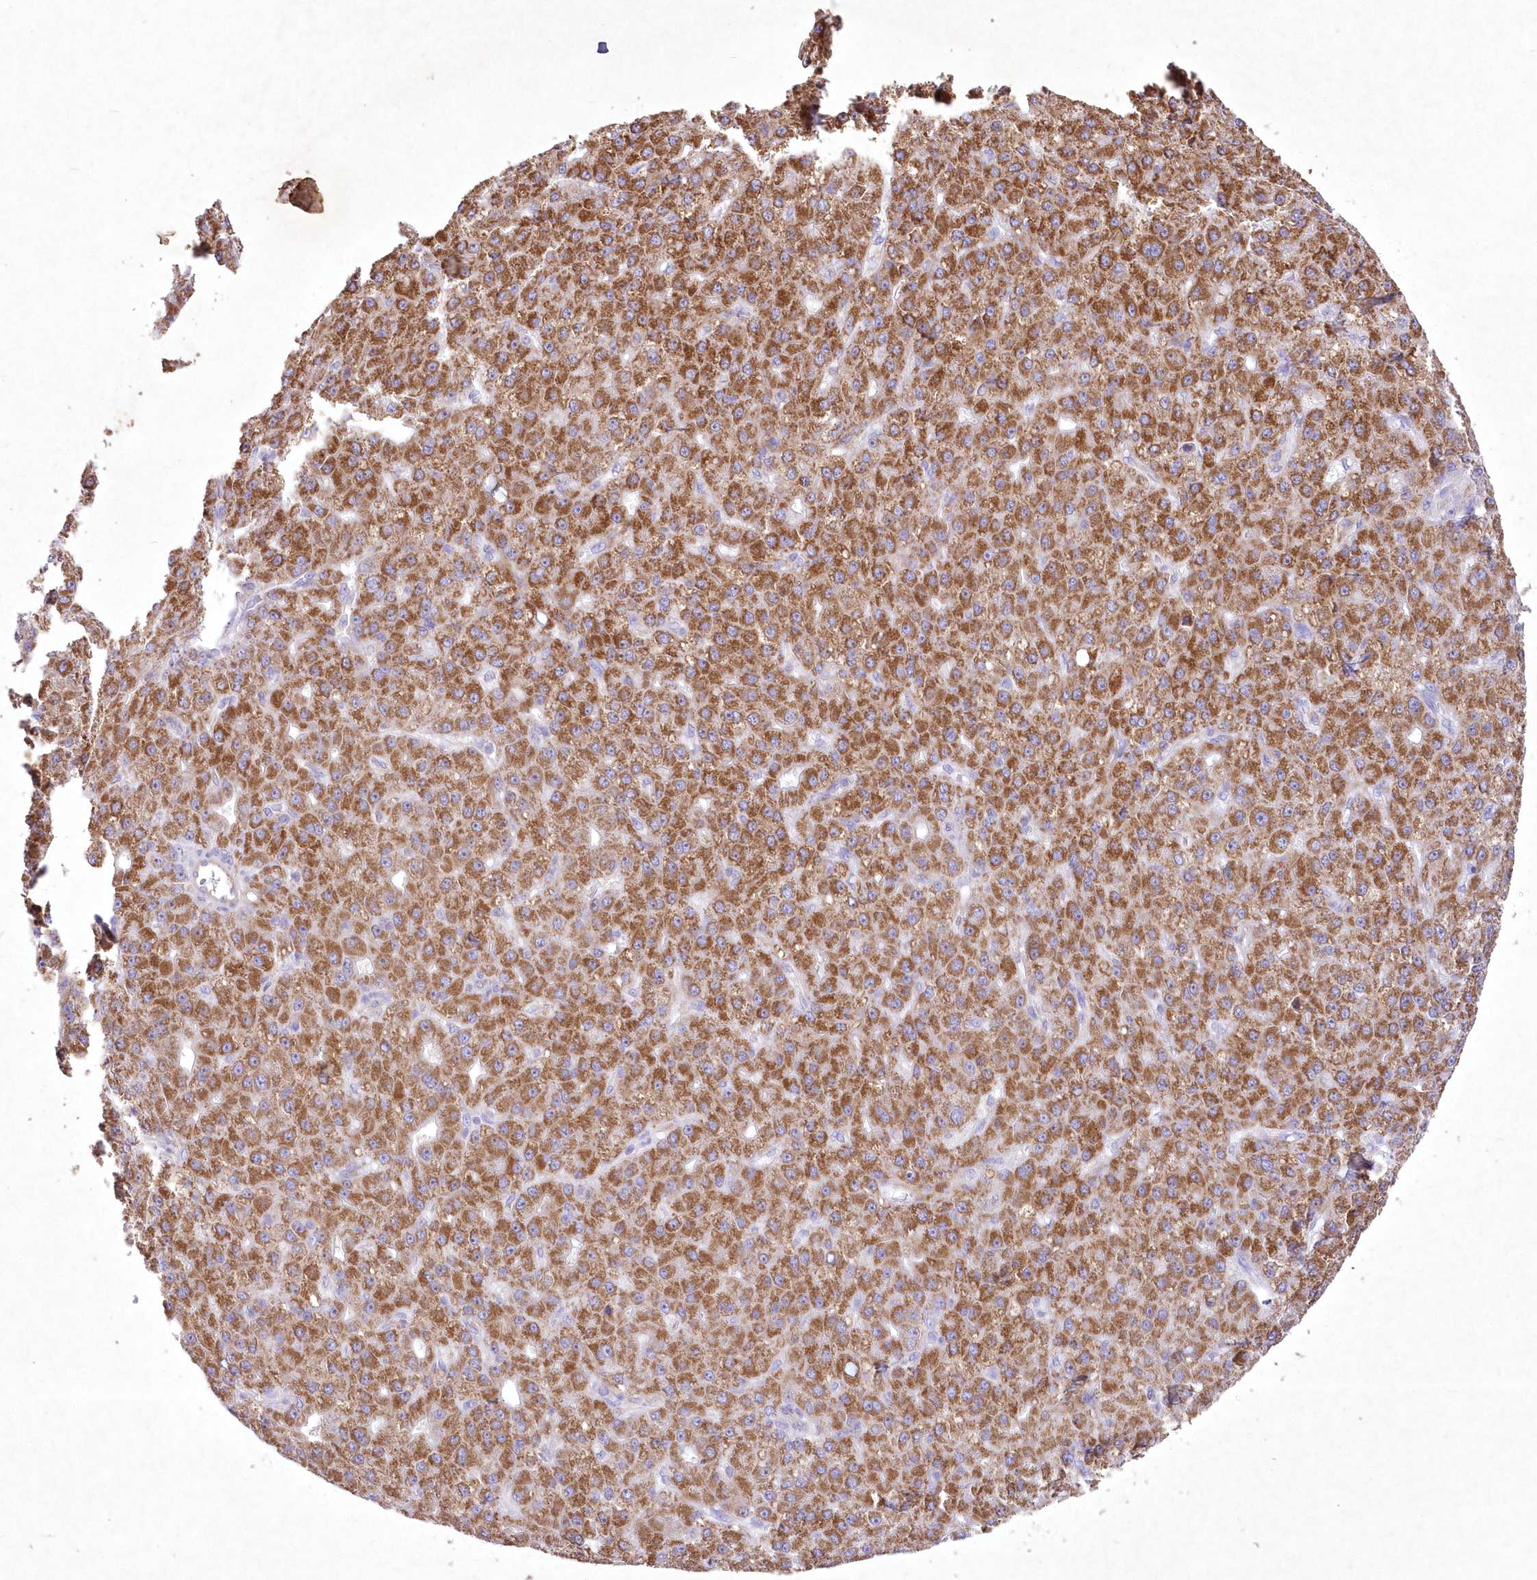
{"staining": {"intensity": "moderate", "quantity": ">75%", "location": "cytoplasmic/membranous"}, "tissue": "liver cancer", "cell_type": "Tumor cells", "image_type": "cancer", "snomed": [{"axis": "morphology", "description": "Carcinoma, Hepatocellular, NOS"}, {"axis": "topography", "description": "Liver"}], "caption": "Immunohistochemical staining of human liver cancer displays medium levels of moderate cytoplasmic/membranous protein staining in about >75% of tumor cells.", "gene": "ITSN2", "patient": {"sex": "male", "age": 67}}